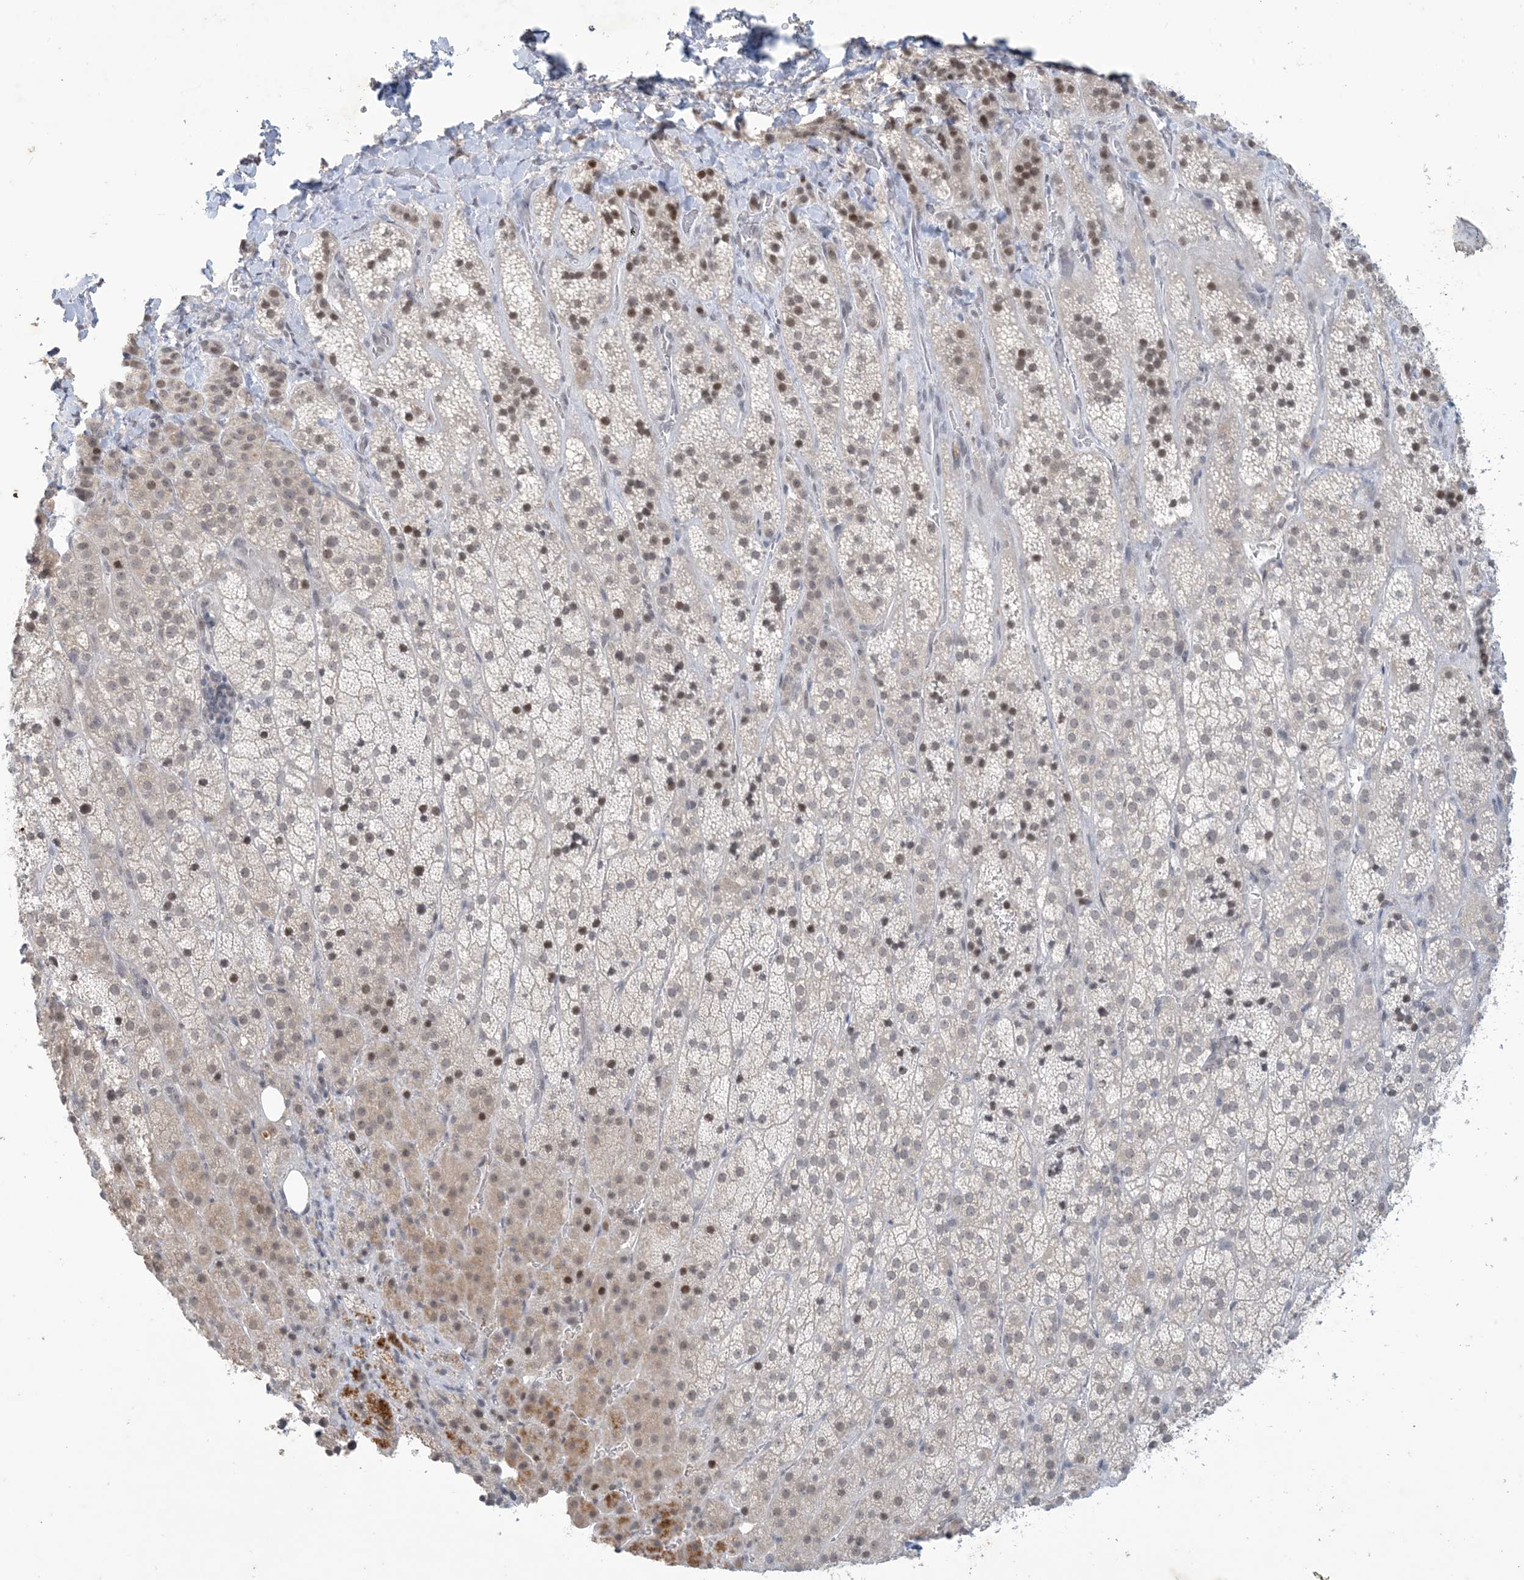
{"staining": {"intensity": "moderate", "quantity": "<25%", "location": "nuclear"}, "tissue": "adrenal gland", "cell_type": "Glandular cells", "image_type": "normal", "snomed": [{"axis": "morphology", "description": "Normal tissue, NOS"}, {"axis": "topography", "description": "Adrenal gland"}], "caption": "Benign adrenal gland demonstrates moderate nuclear staining in about <25% of glandular cells, visualized by immunohistochemistry.", "gene": "ZNF674", "patient": {"sex": "female", "age": 57}}